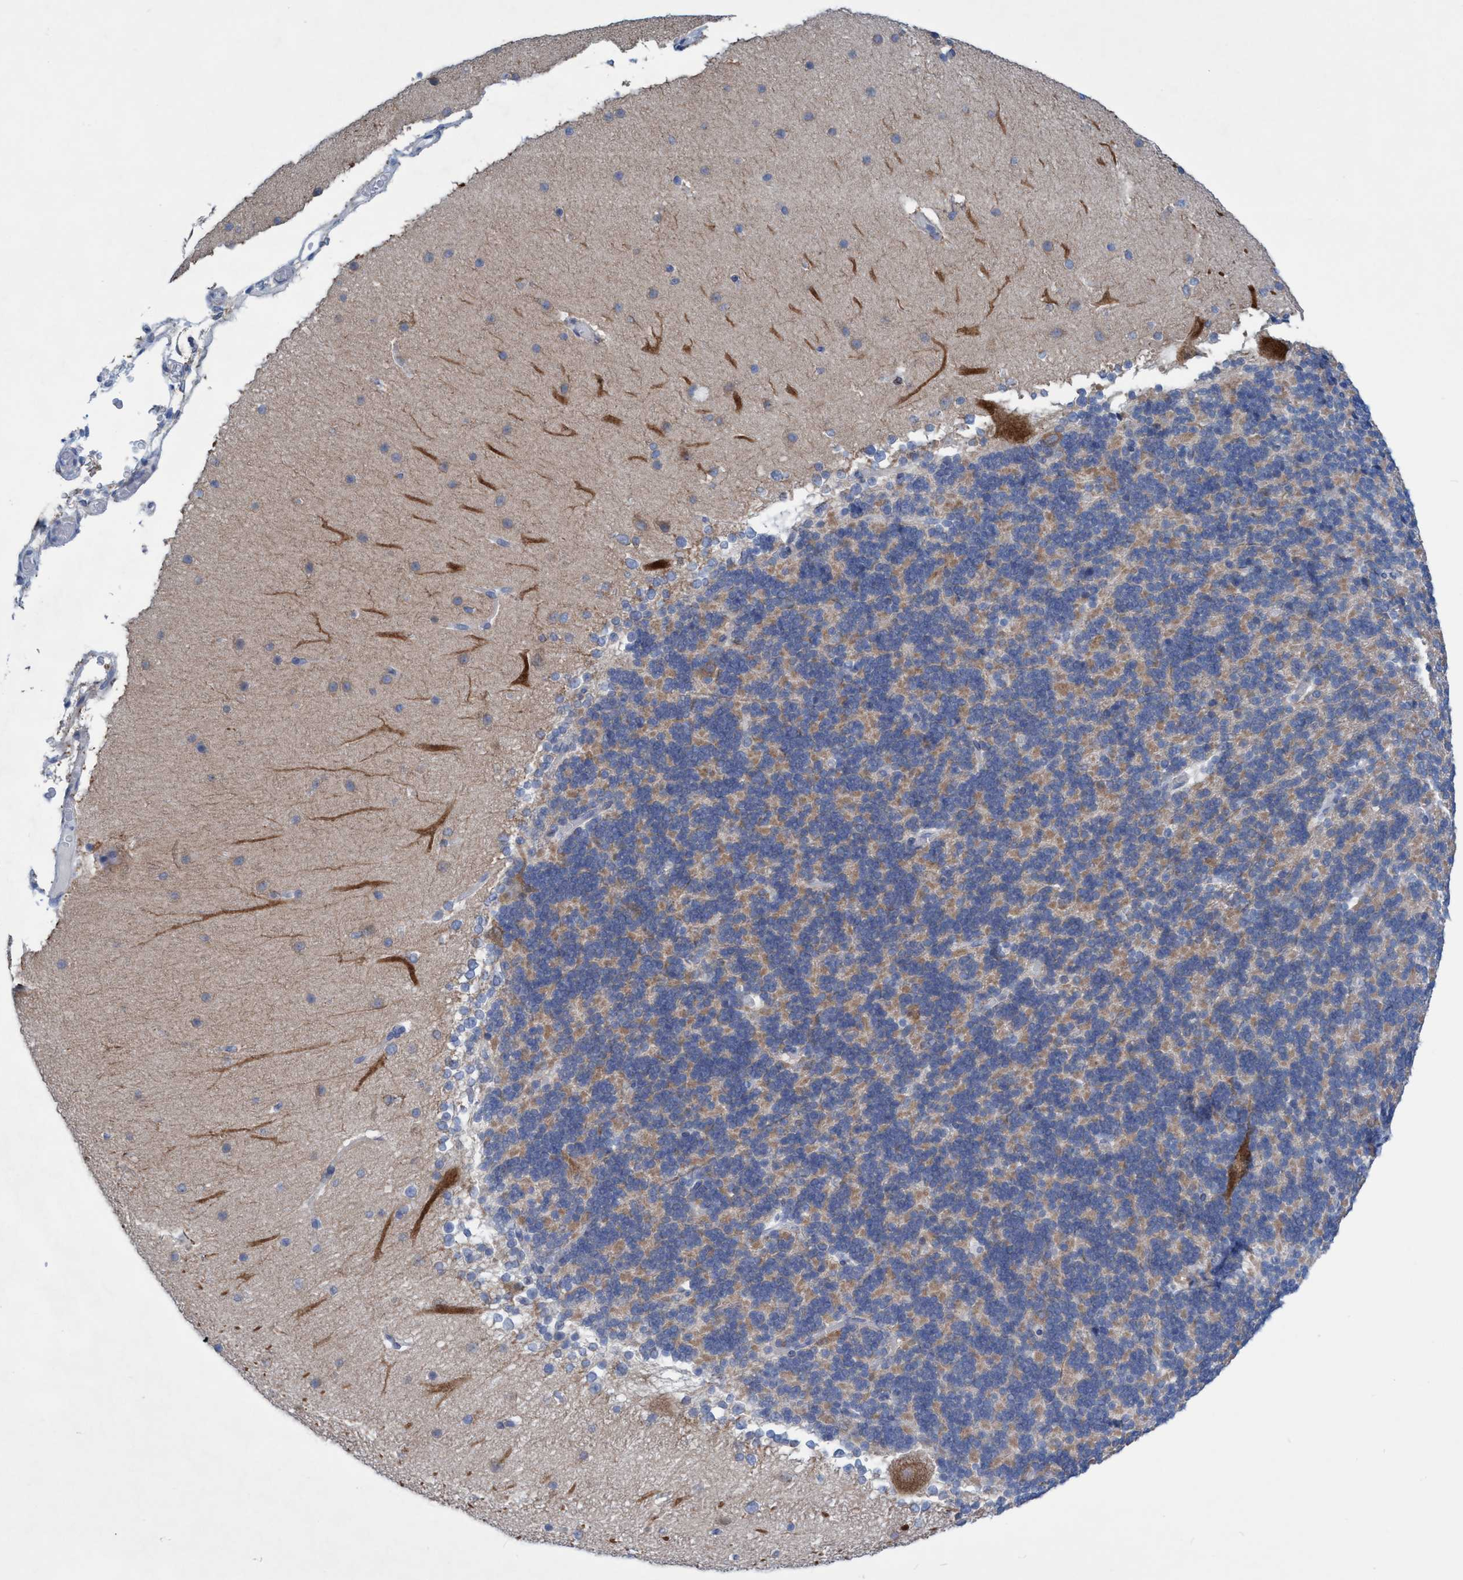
{"staining": {"intensity": "weak", "quantity": ">75%", "location": "cytoplasmic/membranous"}, "tissue": "cerebellum", "cell_type": "Cells in granular layer", "image_type": "normal", "snomed": [{"axis": "morphology", "description": "Normal tissue, NOS"}, {"axis": "topography", "description": "Cerebellum"}], "caption": "Cells in granular layer show low levels of weak cytoplasmic/membranous staining in approximately >75% of cells in unremarkable cerebellum. (DAB = brown stain, brightfield microscopy at high magnification).", "gene": "RSAD1", "patient": {"sex": "female", "age": 19}}